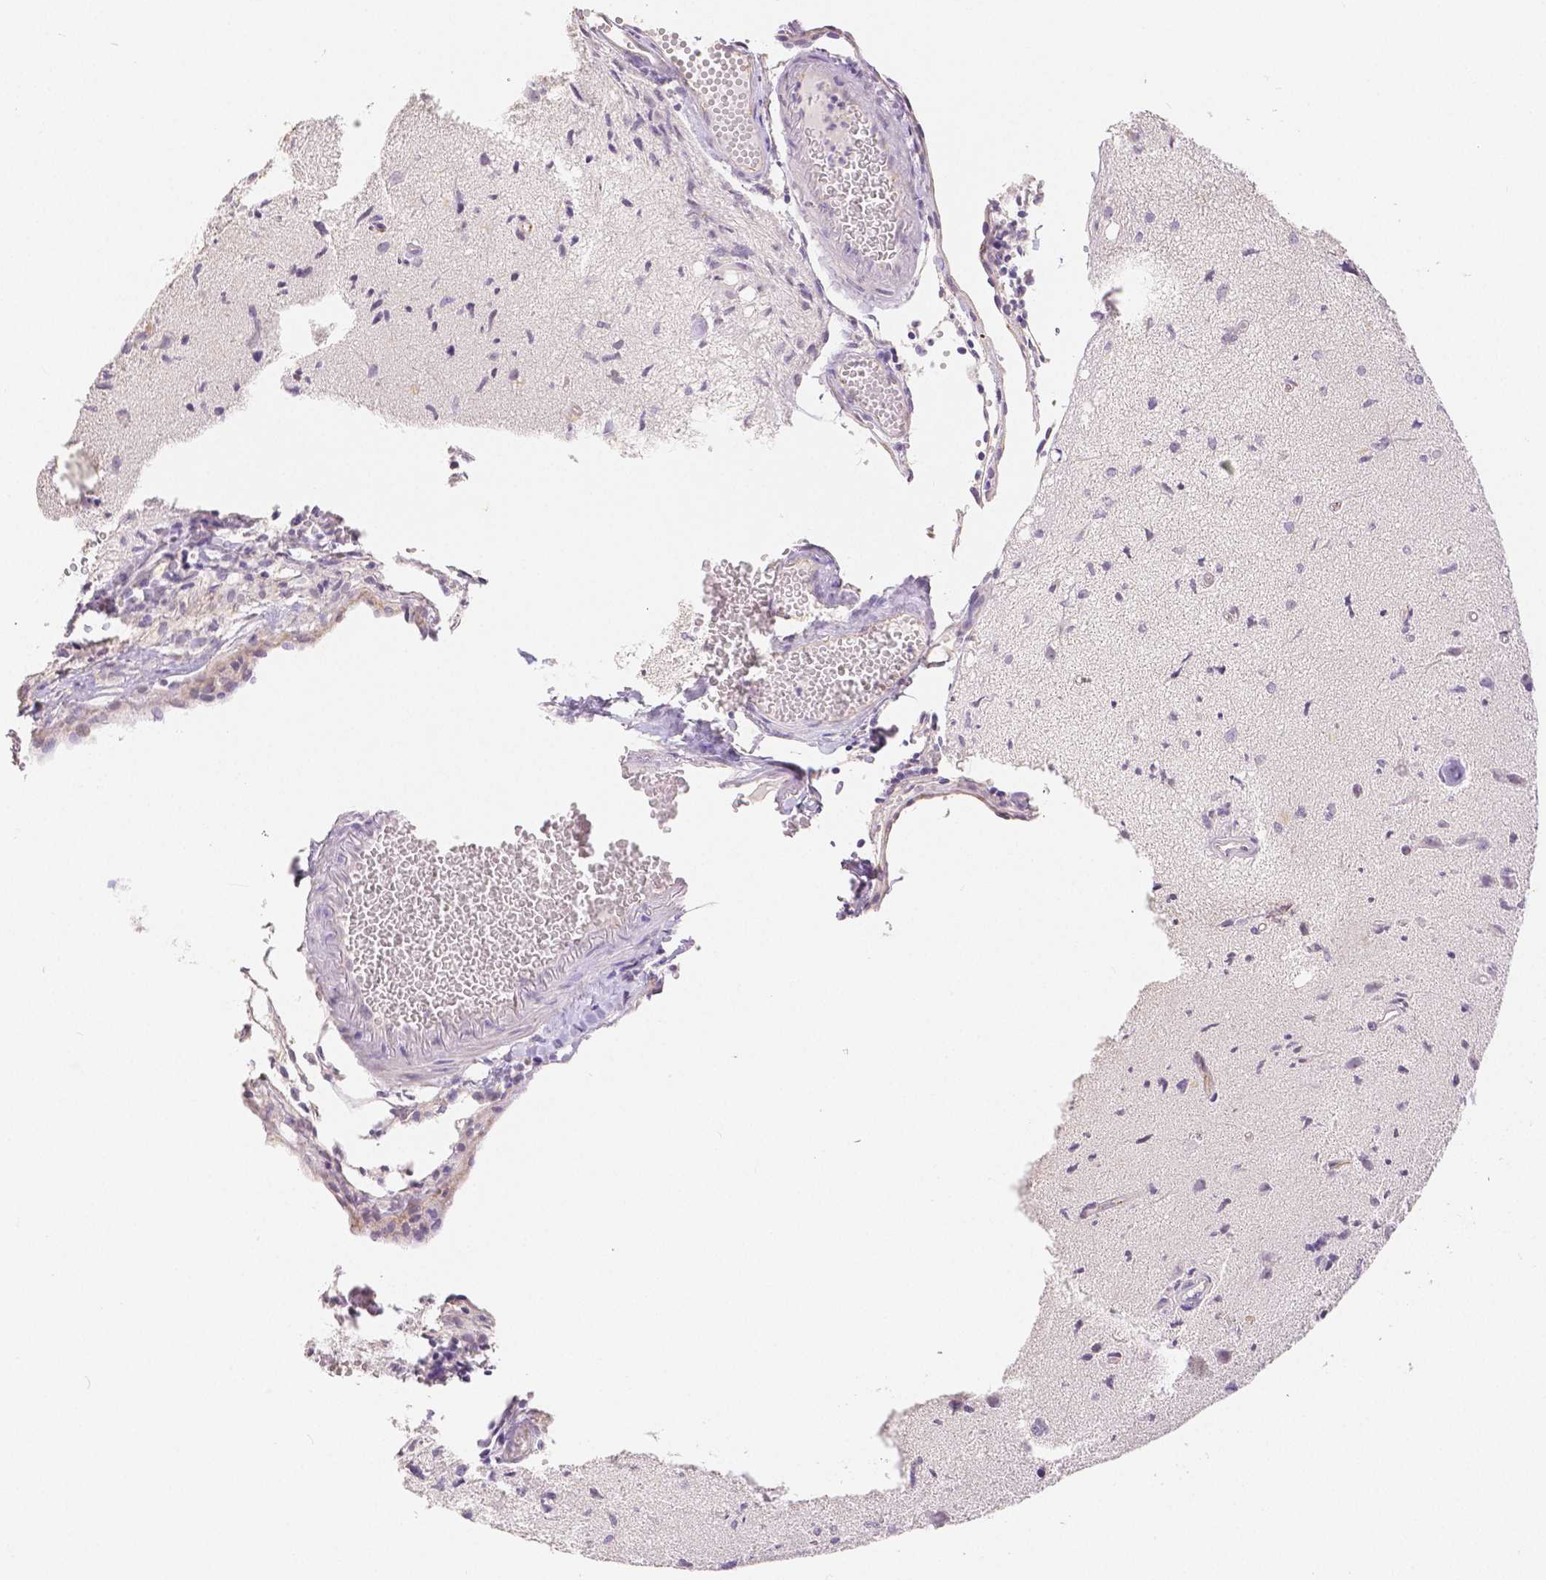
{"staining": {"intensity": "negative", "quantity": "none", "location": "none"}, "tissue": "glioma", "cell_type": "Tumor cells", "image_type": "cancer", "snomed": [{"axis": "morphology", "description": "Glioma, malignant, High grade"}, {"axis": "topography", "description": "Brain"}], "caption": "Tumor cells show no significant positivity in malignant high-grade glioma.", "gene": "OCLN", "patient": {"sex": "male", "age": 67}}